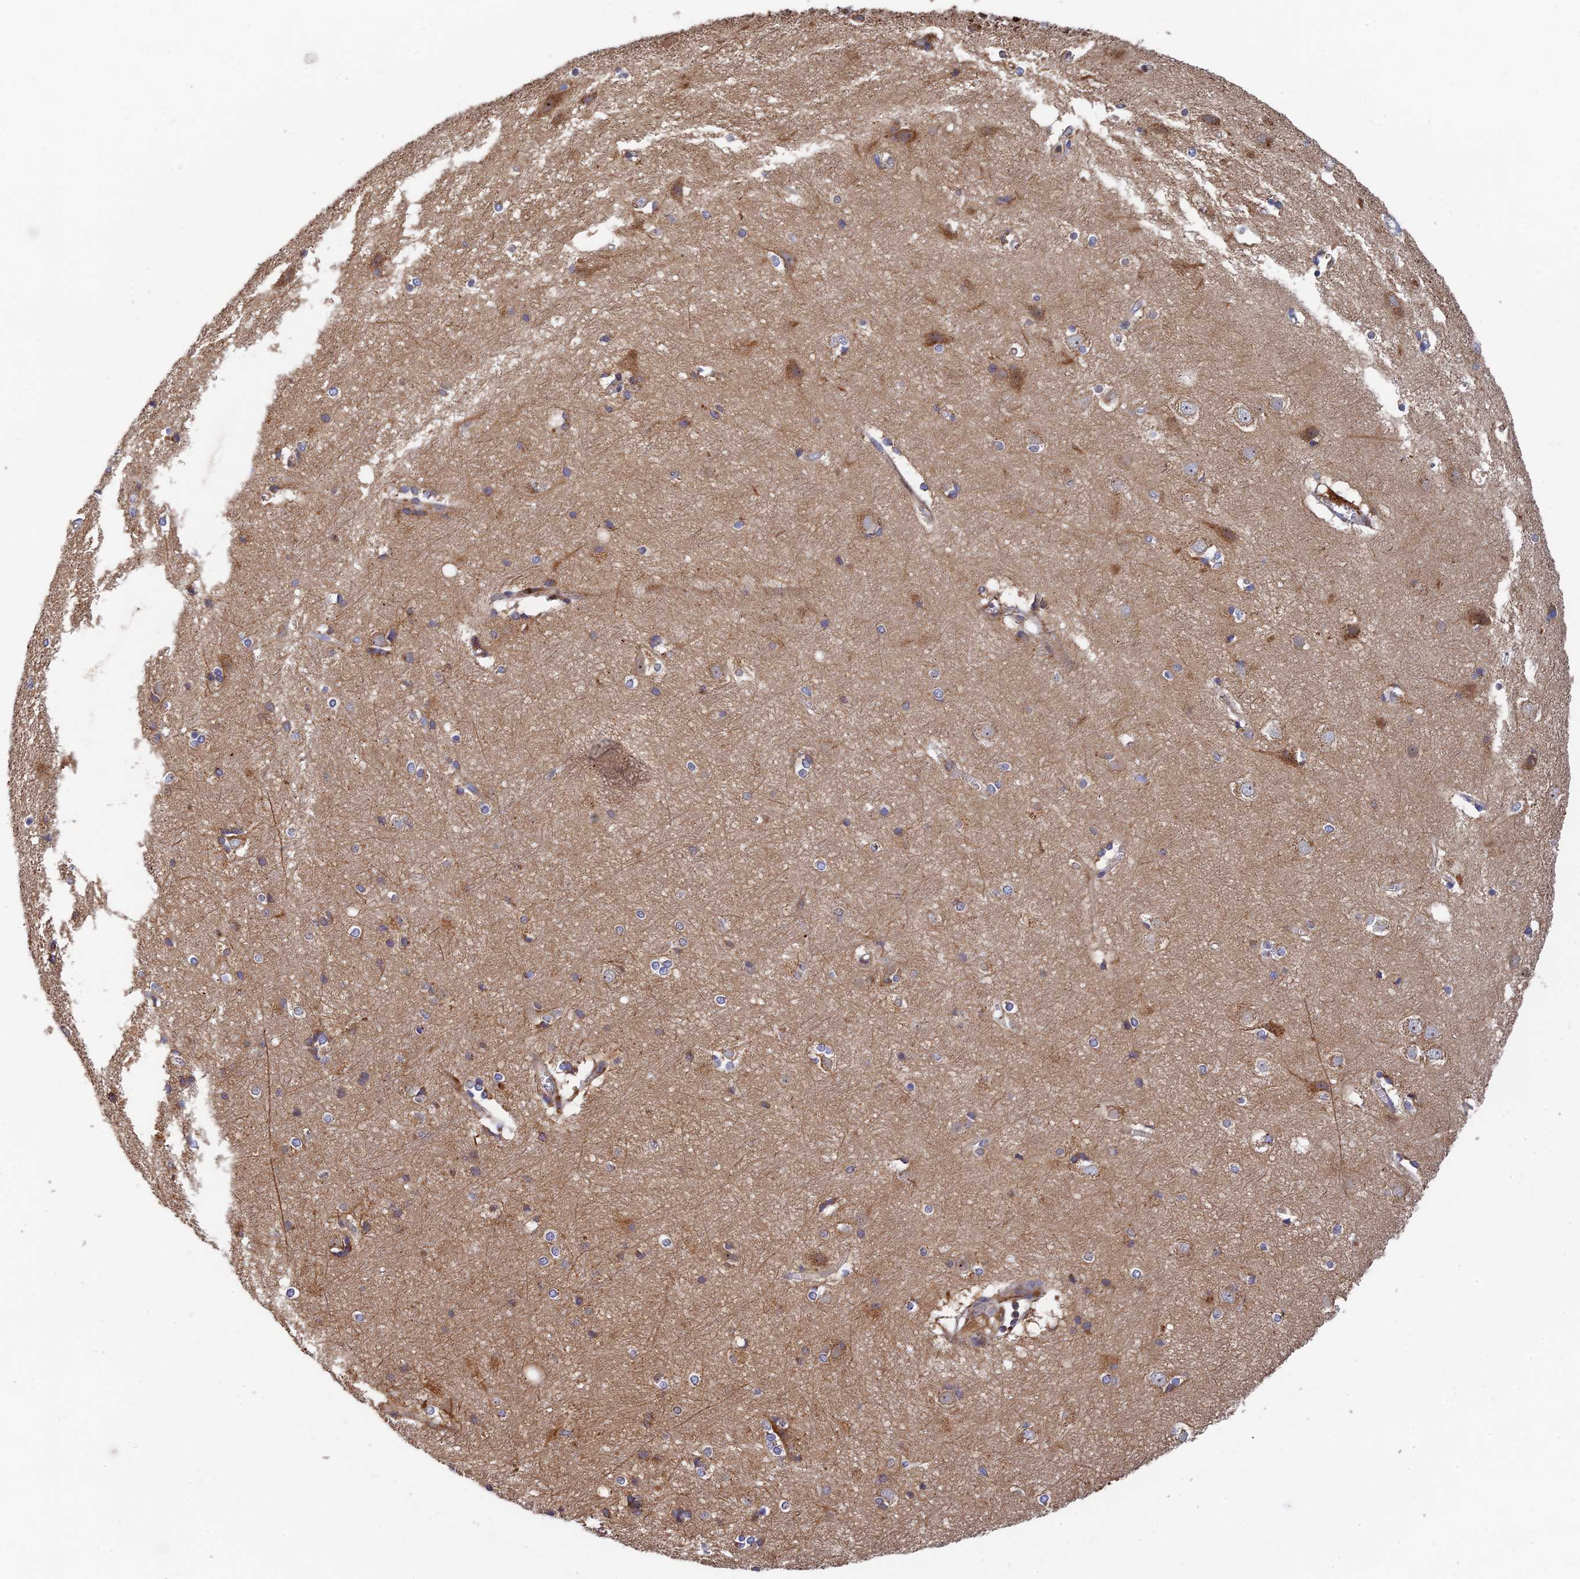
{"staining": {"intensity": "moderate", "quantity": "25%-75%", "location": "cytoplasmic/membranous"}, "tissue": "cerebral cortex", "cell_type": "Endothelial cells", "image_type": "normal", "snomed": [{"axis": "morphology", "description": "Normal tissue, NOS"}, {"axis": "topography", "description": "Cerebral cortex"}], "caption": "An image of human cerebral cortex stained for a protein displays moderate cytoplasmic/membranous brown staining in endothelial cells.", "gene": "PPP2R3C", "patient": {"sex": "male", "age": 54}}